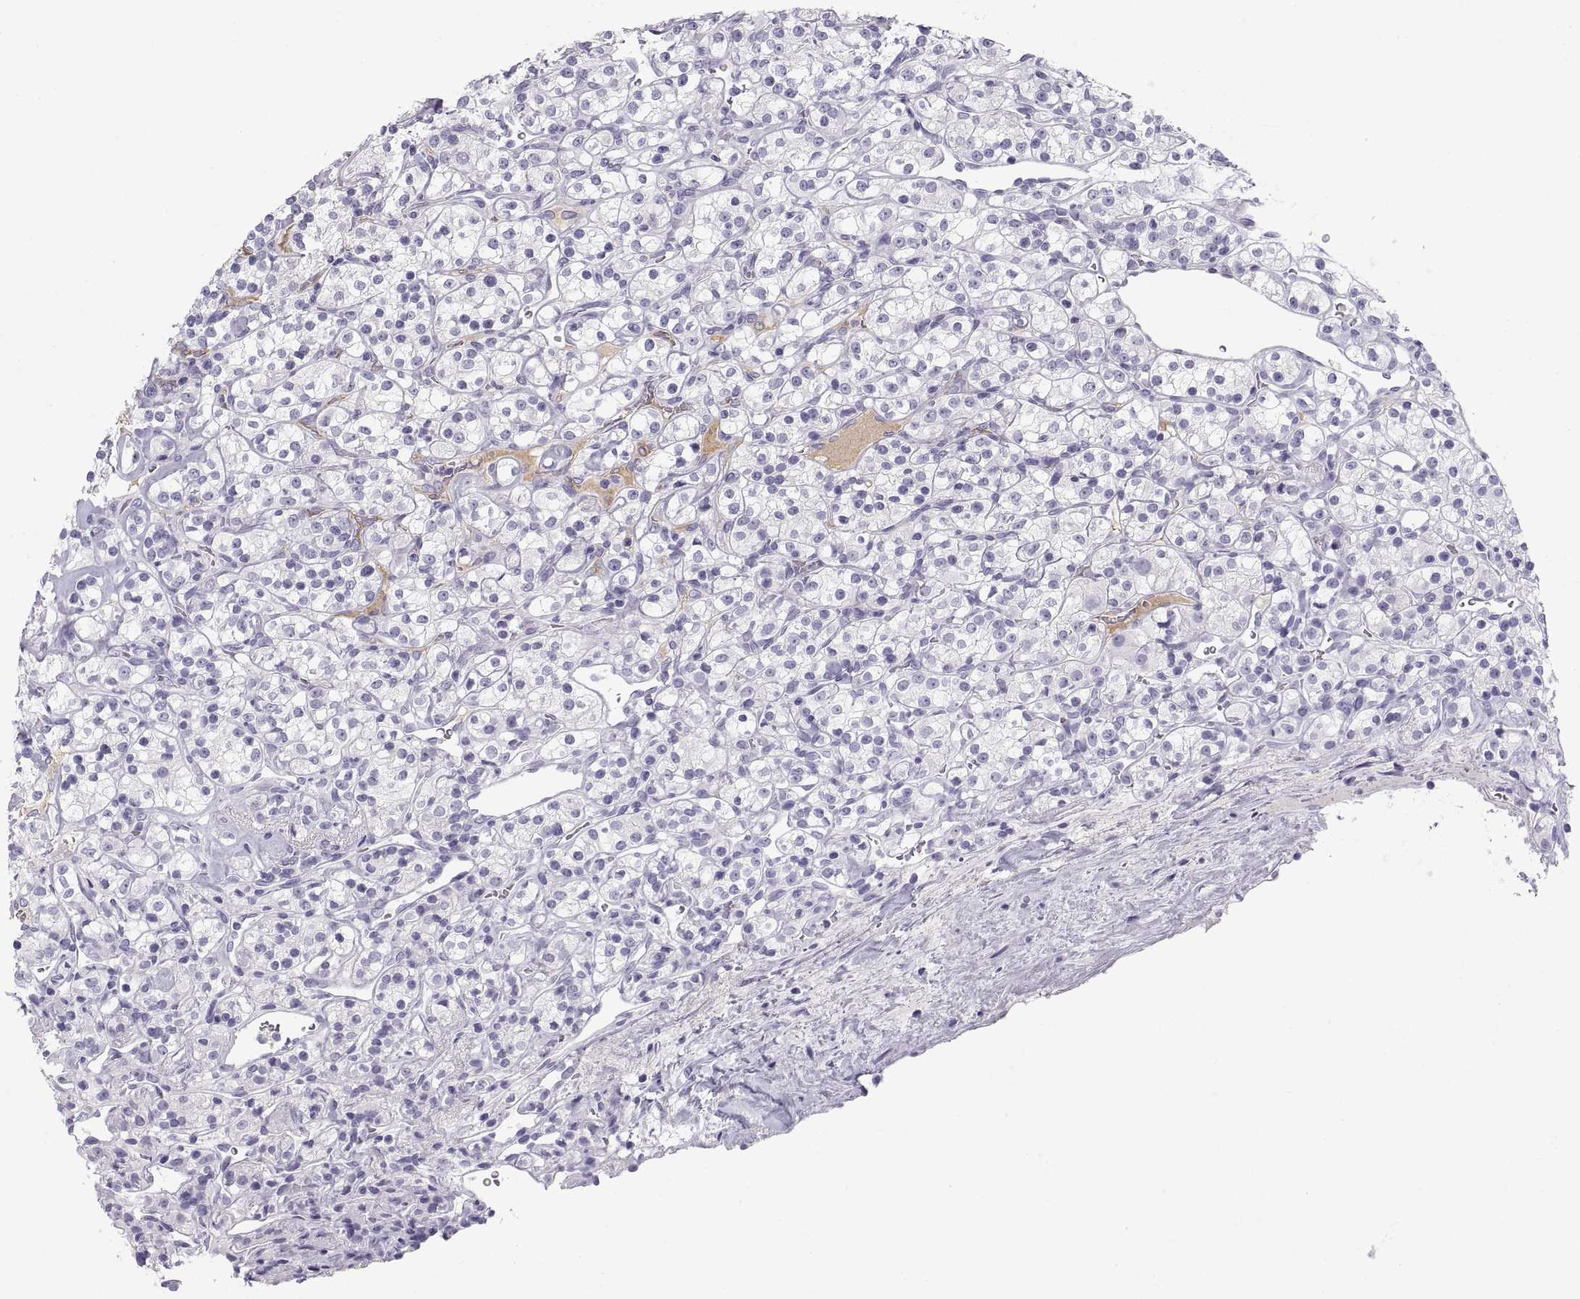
{"staining": {"intensity": "negative", "quantity": "none", "location": "none"}, "tissue": "renal cancer", "cell_type": "Tumor cells", "image_type": "cancer", "snomed": [{"axis": "morphology", "description": "Adenocarcinoma, NOS"}, {"axis": "topography", "description": "Kidney"}], "caption": "This is an immunohistochemistry (IHC) histopathology image of adenocarcinoma (renal). There is no positivity in tumor cells.", "gene": "MAGEB2", "patient": {"sex": "male", "age": 77}}